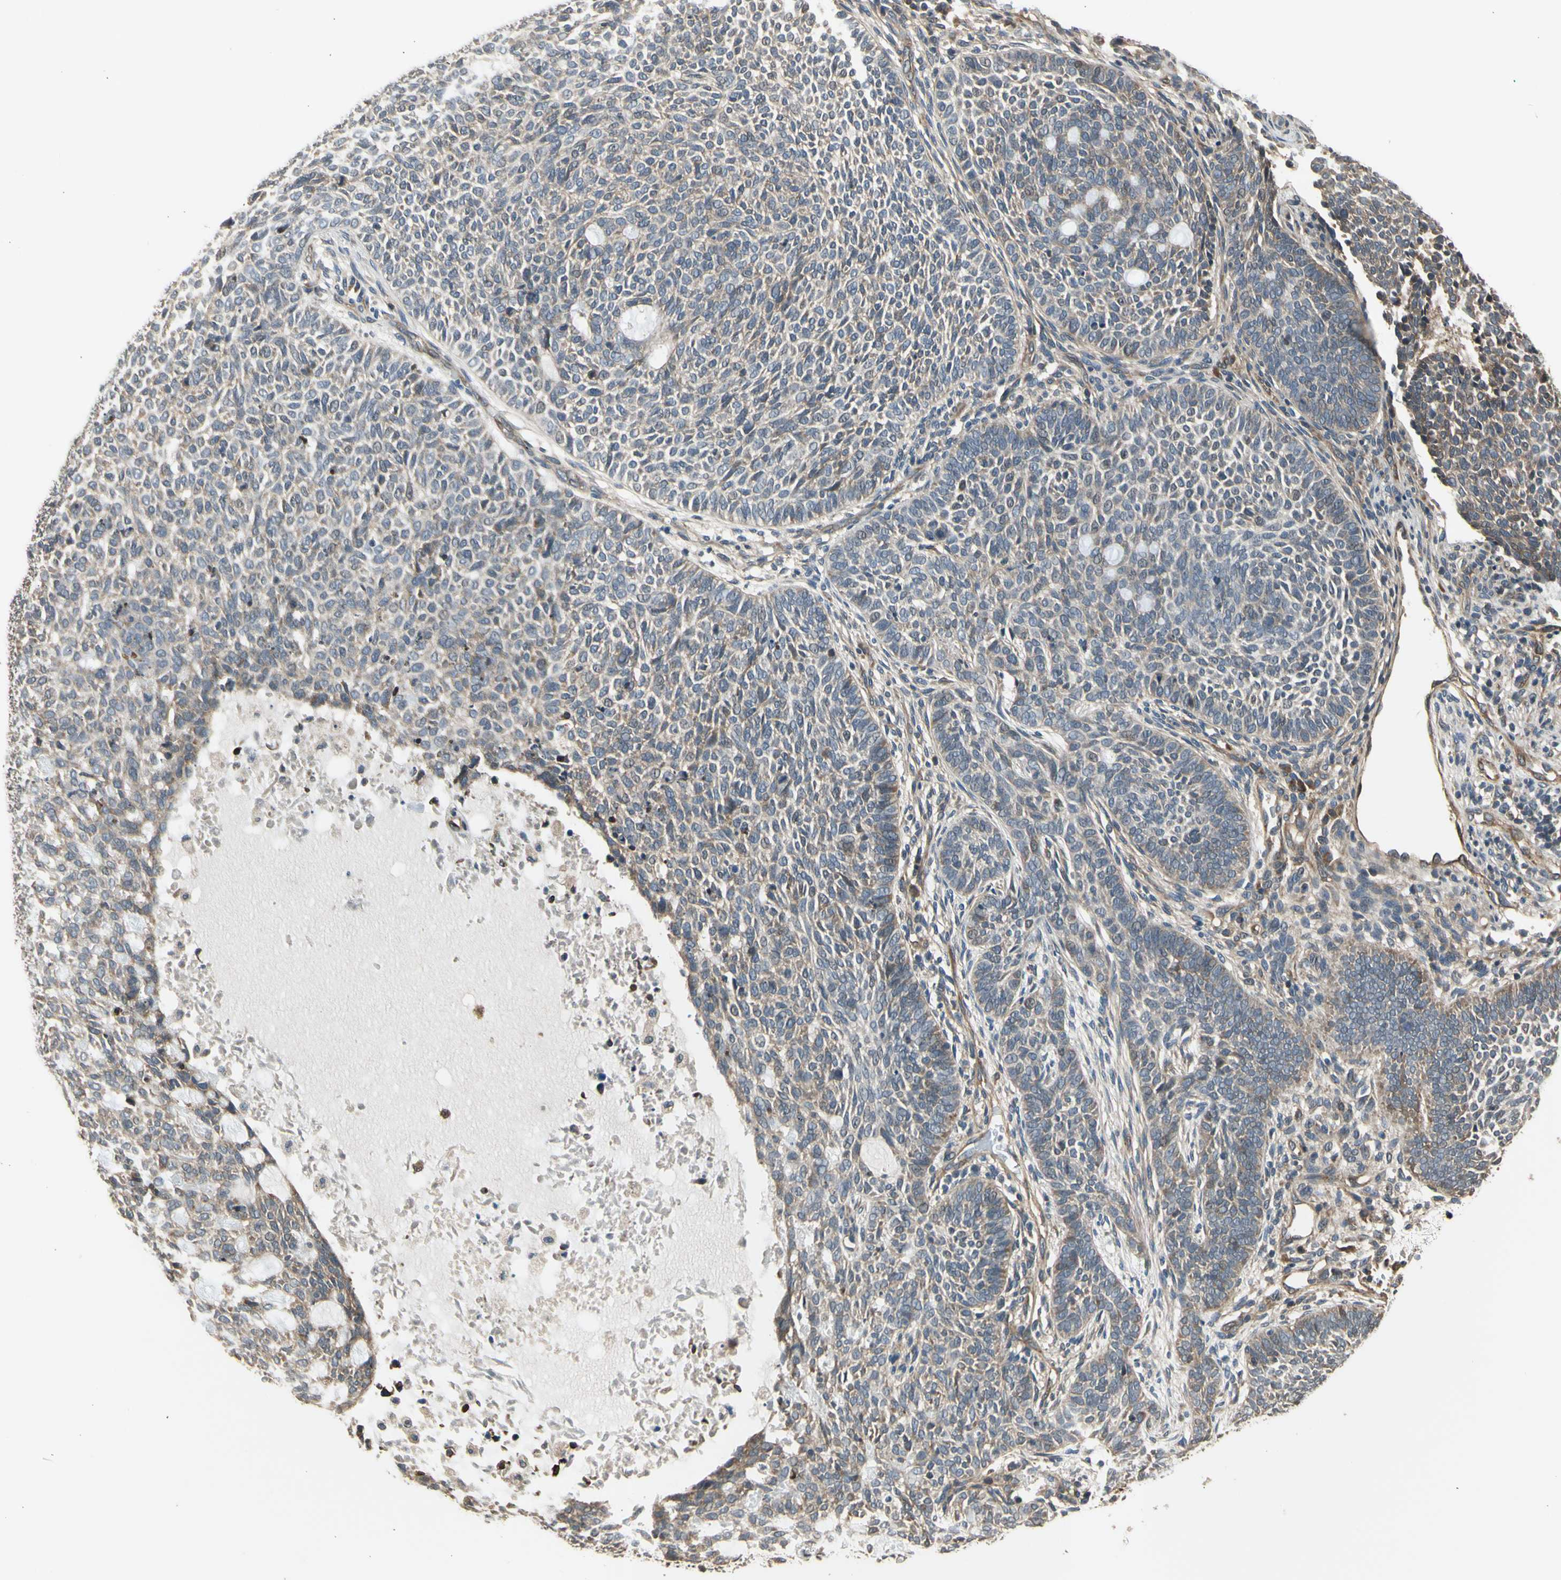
{"staining": {"intensity": "weak", "quantity": "<25%", "location": "cytoplasmic/membranous"}, "tissue": "skin cancer", "cell_type": "Tumor cells", "image_type": "cancer", "snomed": [{"axis": "morphology", "description": "Basal cell carcinoma"}, {"axis": "topography", "description": "Skin"}], "caption": "High power microscopy histopathology image of an immunohistochemistry (IHC) histopathology image of skin cancer, revealing no significant positivity in tumor cells. (Immunohistochemistry (ihc), brightfield microscopy, high magnification).", "gene": "EFNB2", "patient": {"sex": "male", "age": 87}}